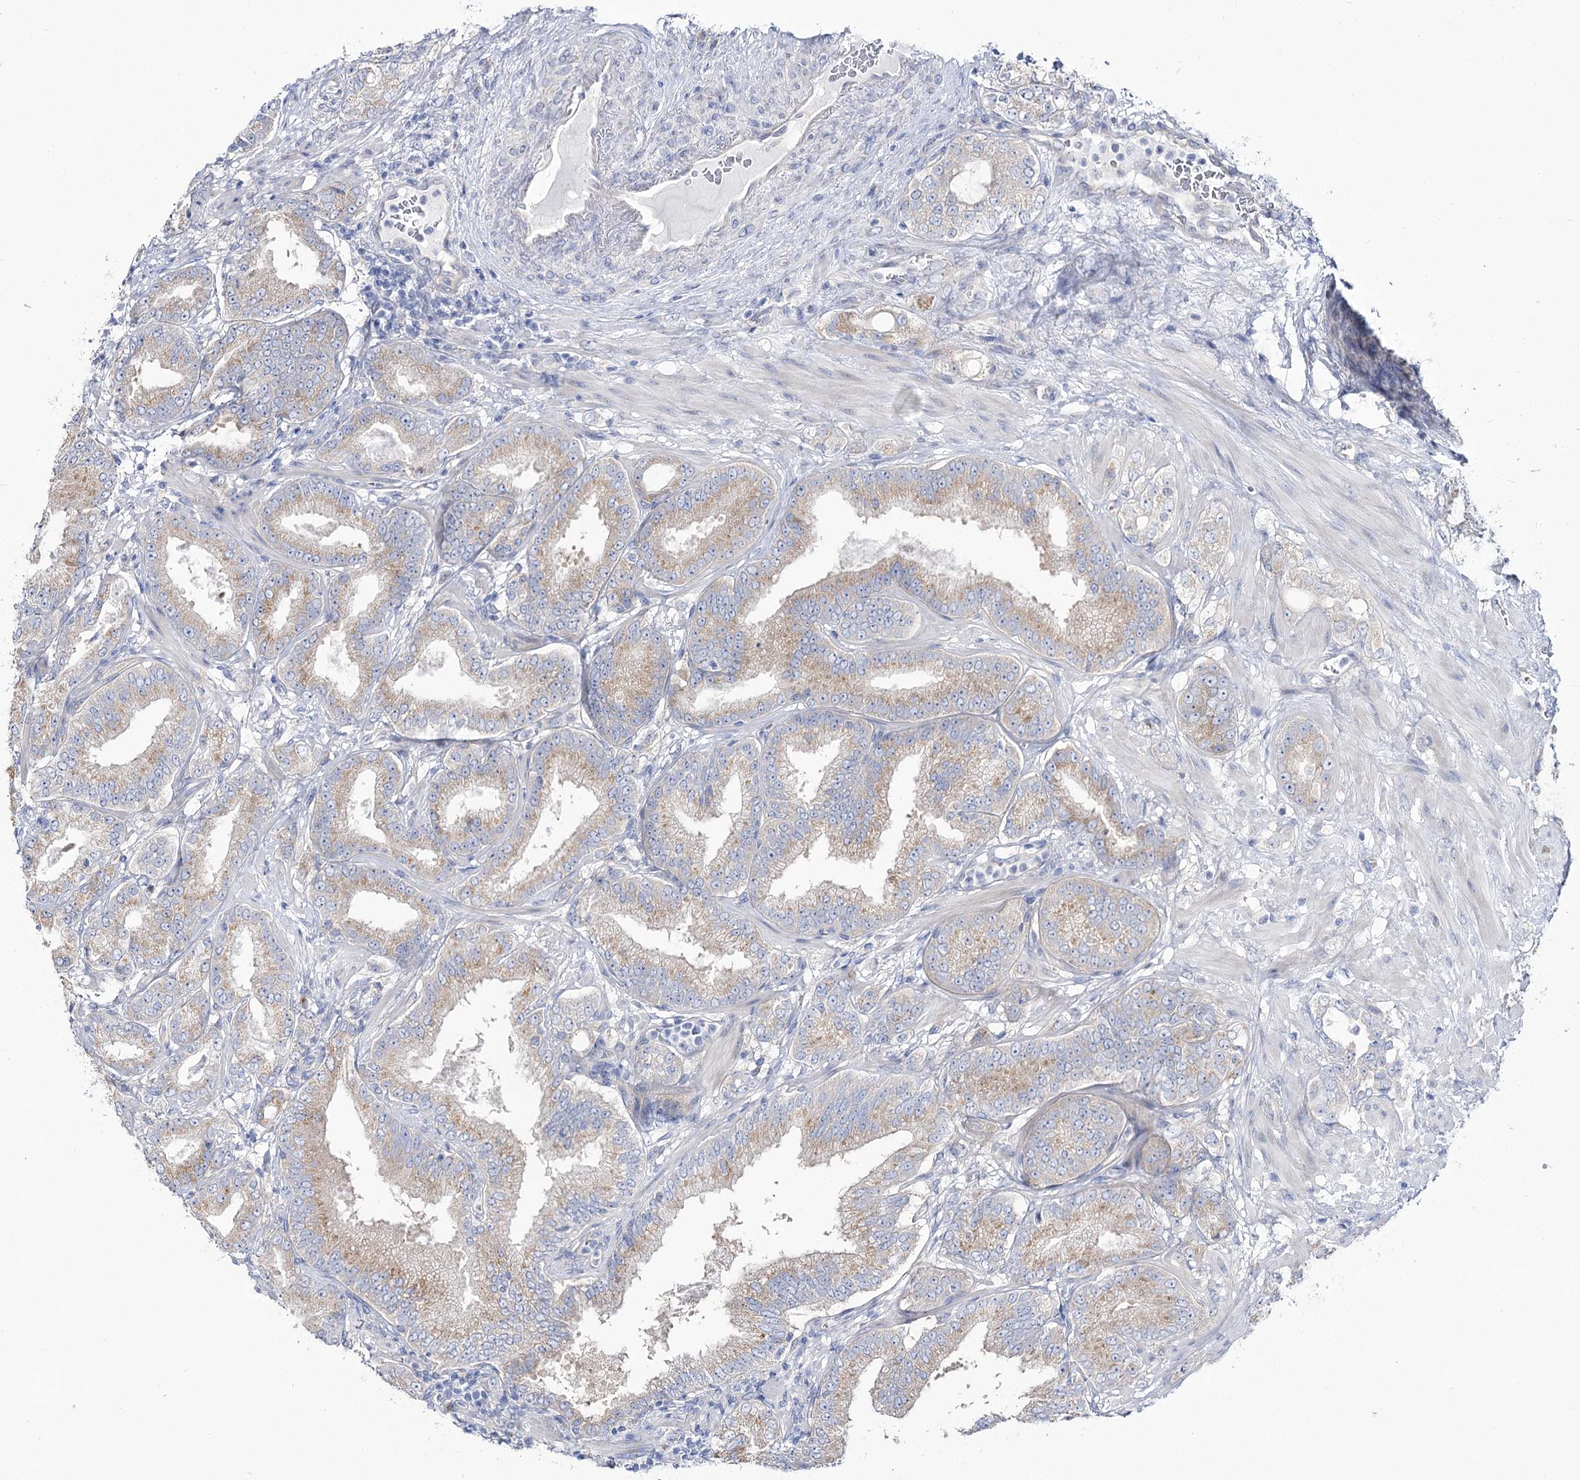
{"staining": {"intensity": "weak", "quantity": "25%-75%", "location": "cytoplasmic/membranous"}, "tissue": "prostate cancer", "cell_type": "Tumor cells", "image_type": "cancer", "snomed": [{"axis": "morphology", "description": "Adenocarcinoma, High grade"}, {"axis": "topography", "description": "Prostate"}], "caption": "Prostate cancer was stained to show a protein in brown. There is low levels of weak cytoplasmic/membranous expression in approximately 25%-75% of tumor cells.", "gene": "SUOX", "patient": {"sex": "male", "age": 64}}